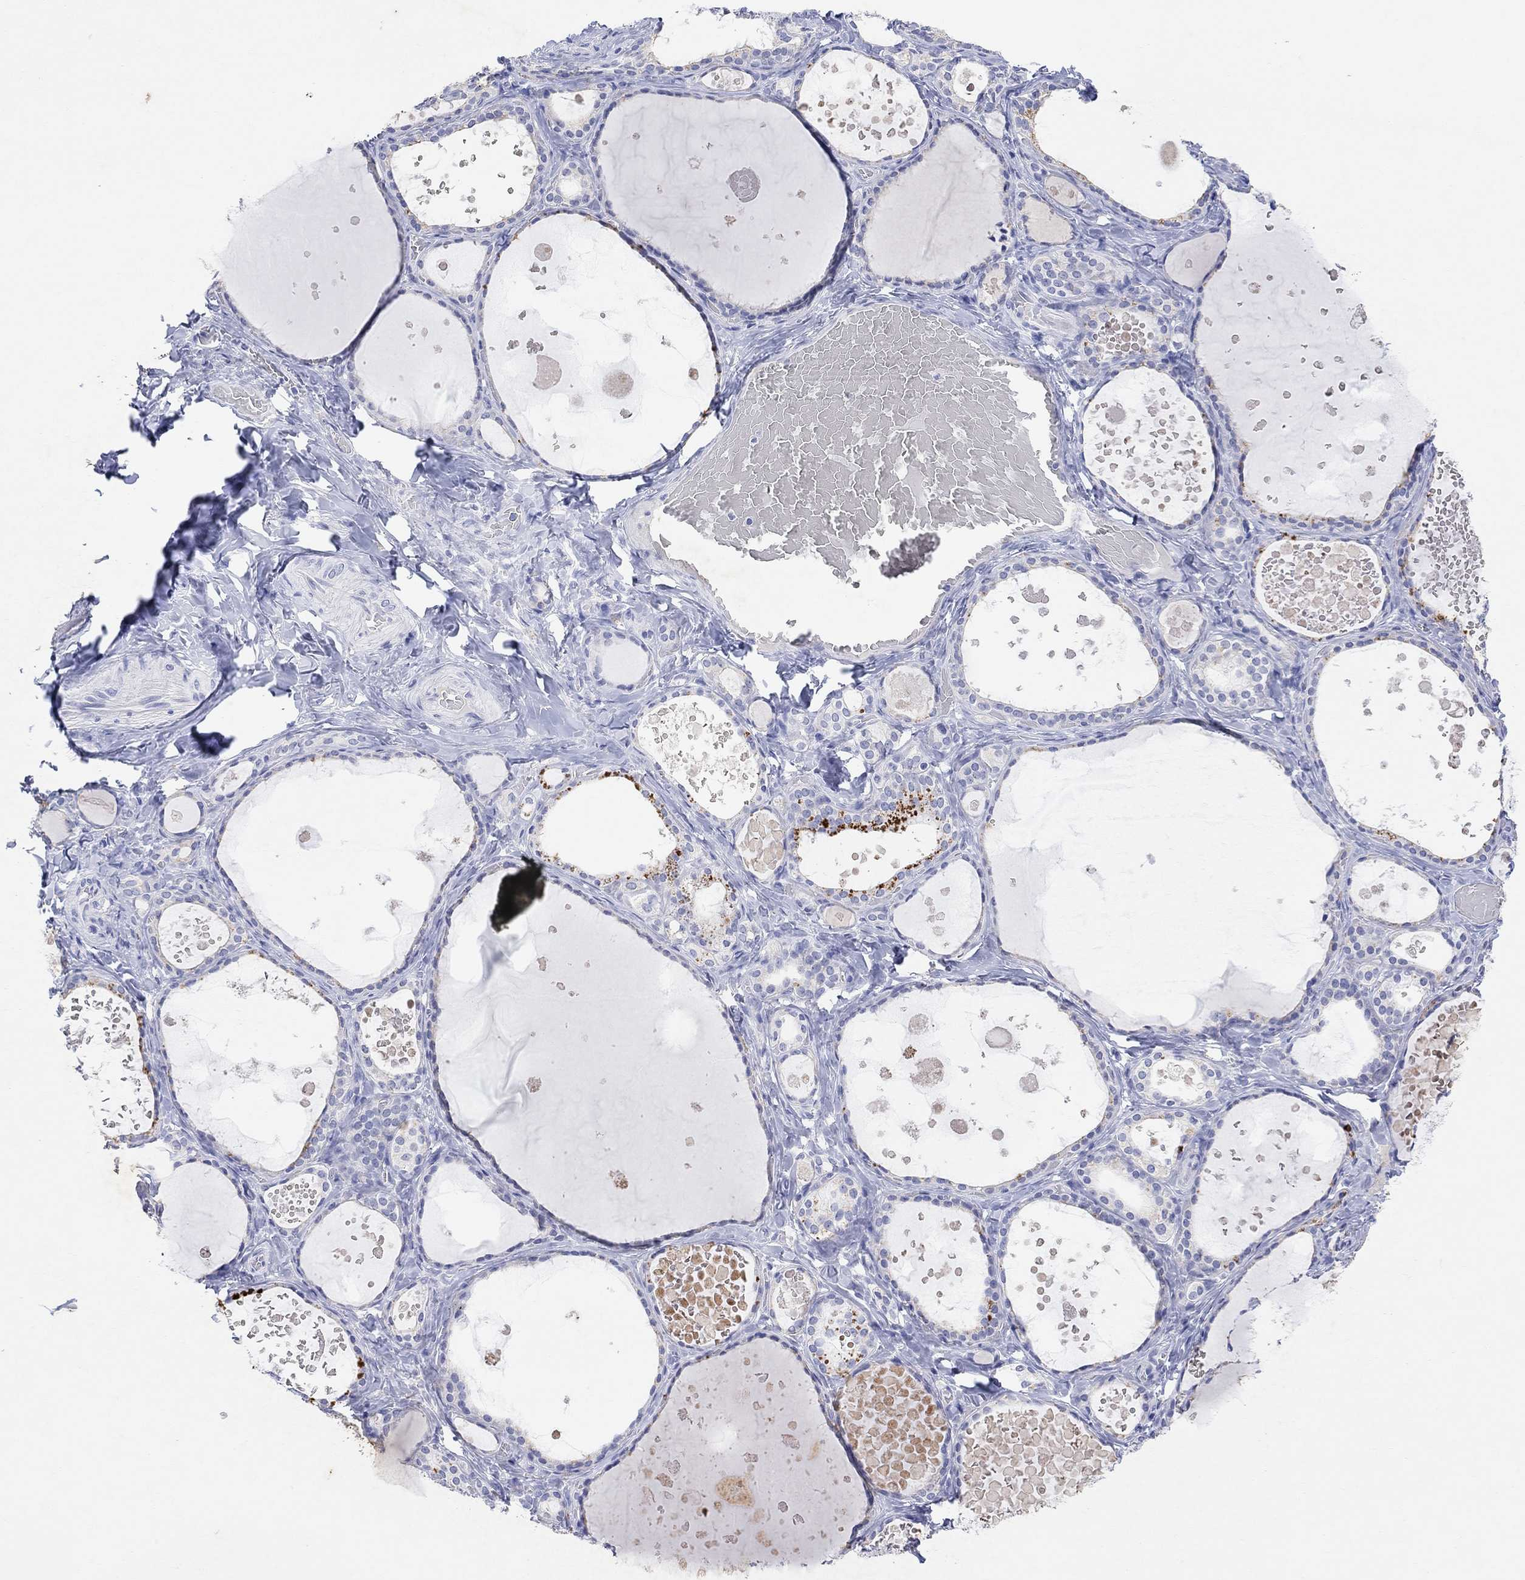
{"staining": {"intensity": "negative", "quantity": "none", "location": "none"}, "tissue": "thyroid gland", "cell_type": "Glandular cells", "image_type": "normal", "snomed": [{"axis": "morphology", "description": "Normal tissue, NOS"}, {"axis": "topography", "description": "Thyroid gland"}], "caption": "Protein analysis of normal thyroid gland shows no significant staining in glandular cells. (Brightfield microscopy of DAB (3,3'-diaminobenzidine) immunohistochemistry (IHC) at high magnification).", "gene": "TYR", "patient": {"sex": "female", "age": 56}}